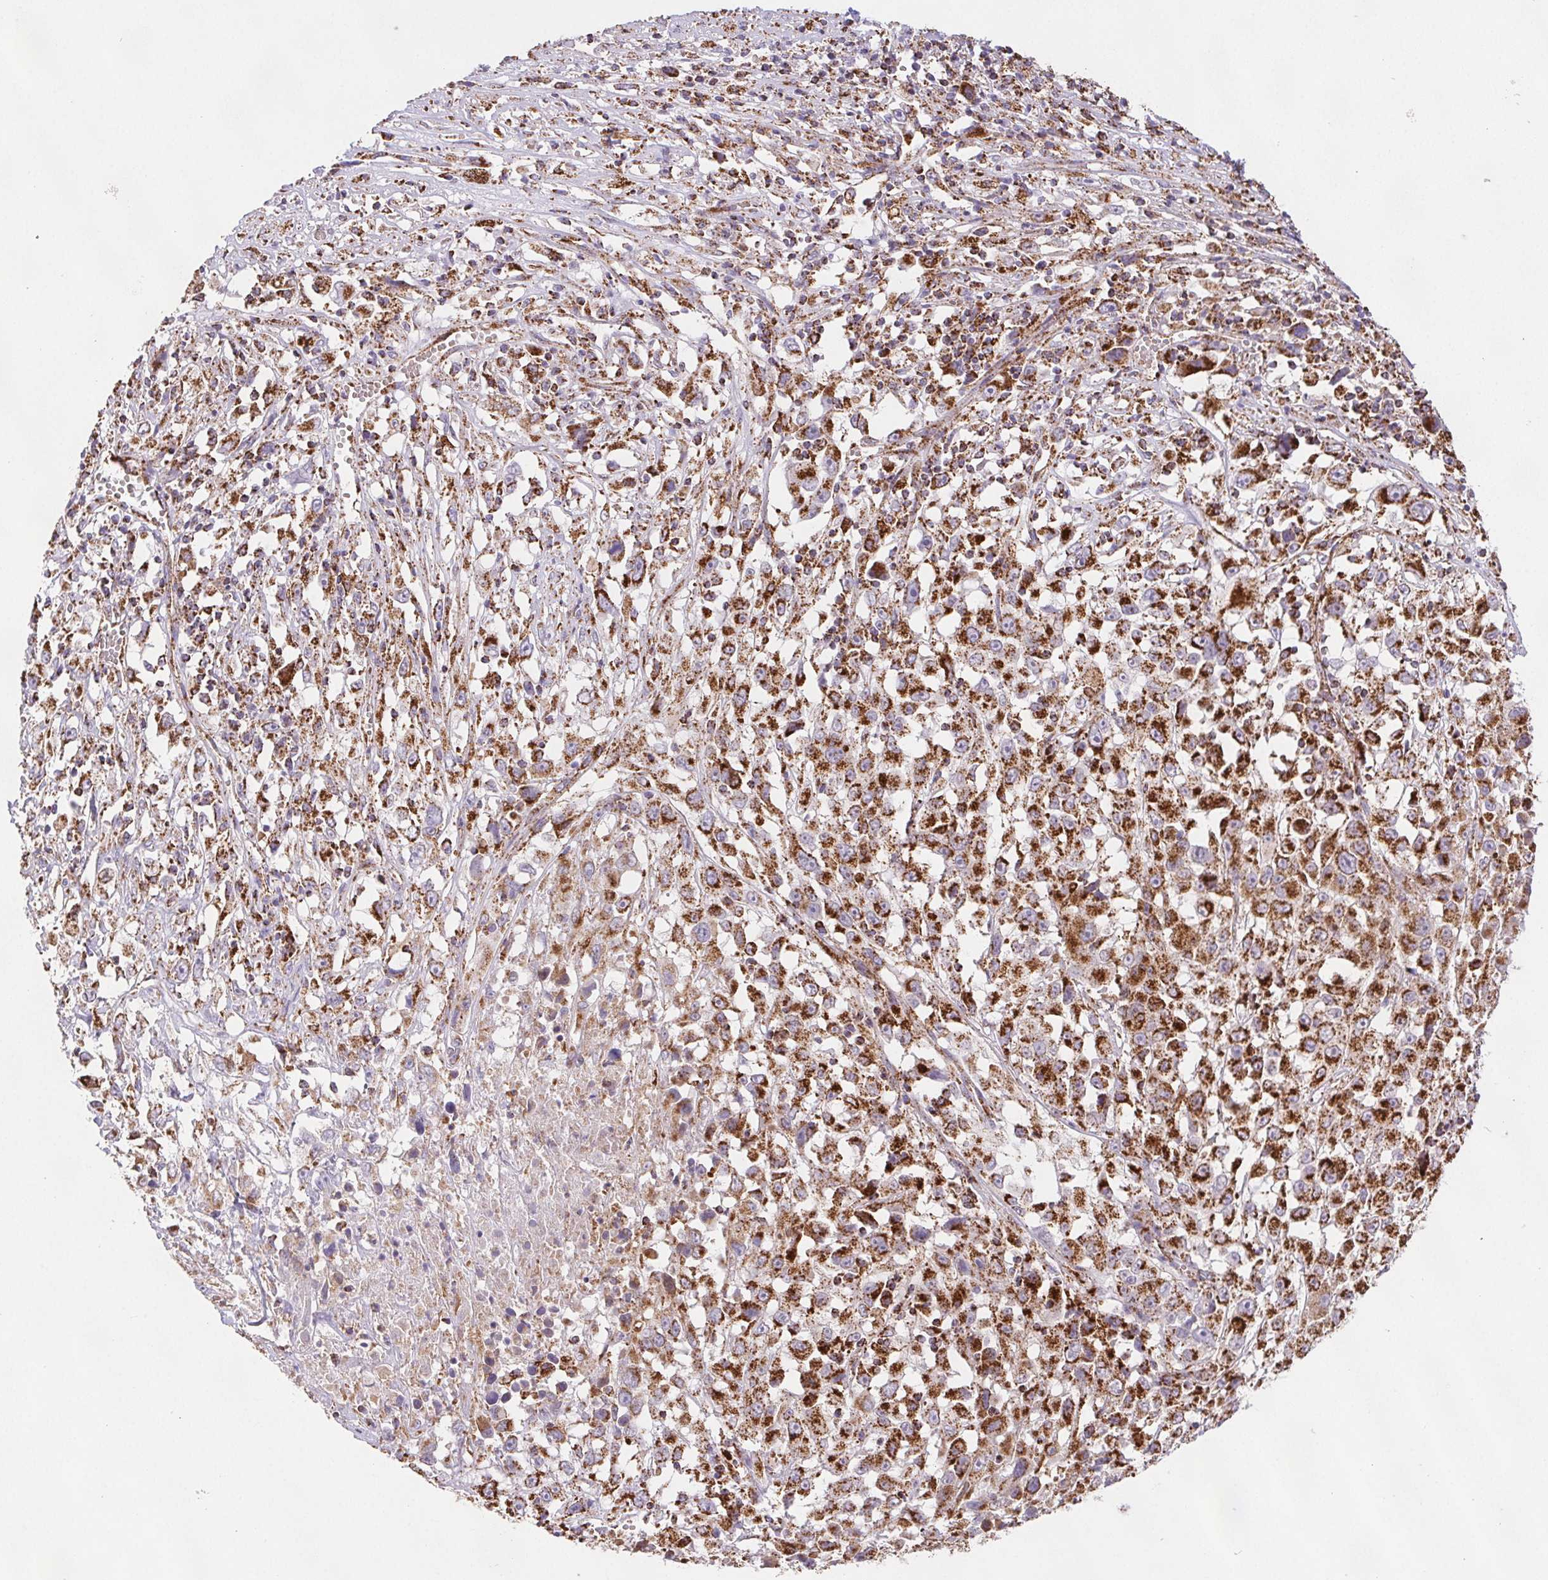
{"staining": {"intensity": "strong", "quantity": ">75%", "location": "cytoplasmic/membranous"}, "tissue": "melanoma", "cell_type": "Tumor cells", "image_type": "cancer", "snomed": [{"axis": "morphology", "description": "Malignant melanoma, Metastatic site"}, {"axis": "topography", "description": "Soft tissue"}], "caption": "This photomicrograph reveals immunohistochemistry staining of human malignant melanoma (metastatic site), with high strong cytoplasmic/membranous expression in about >75% of tumor cells.", "gene": "NIPSNAP2", "patient": {"sex": "male", "age": 50}}